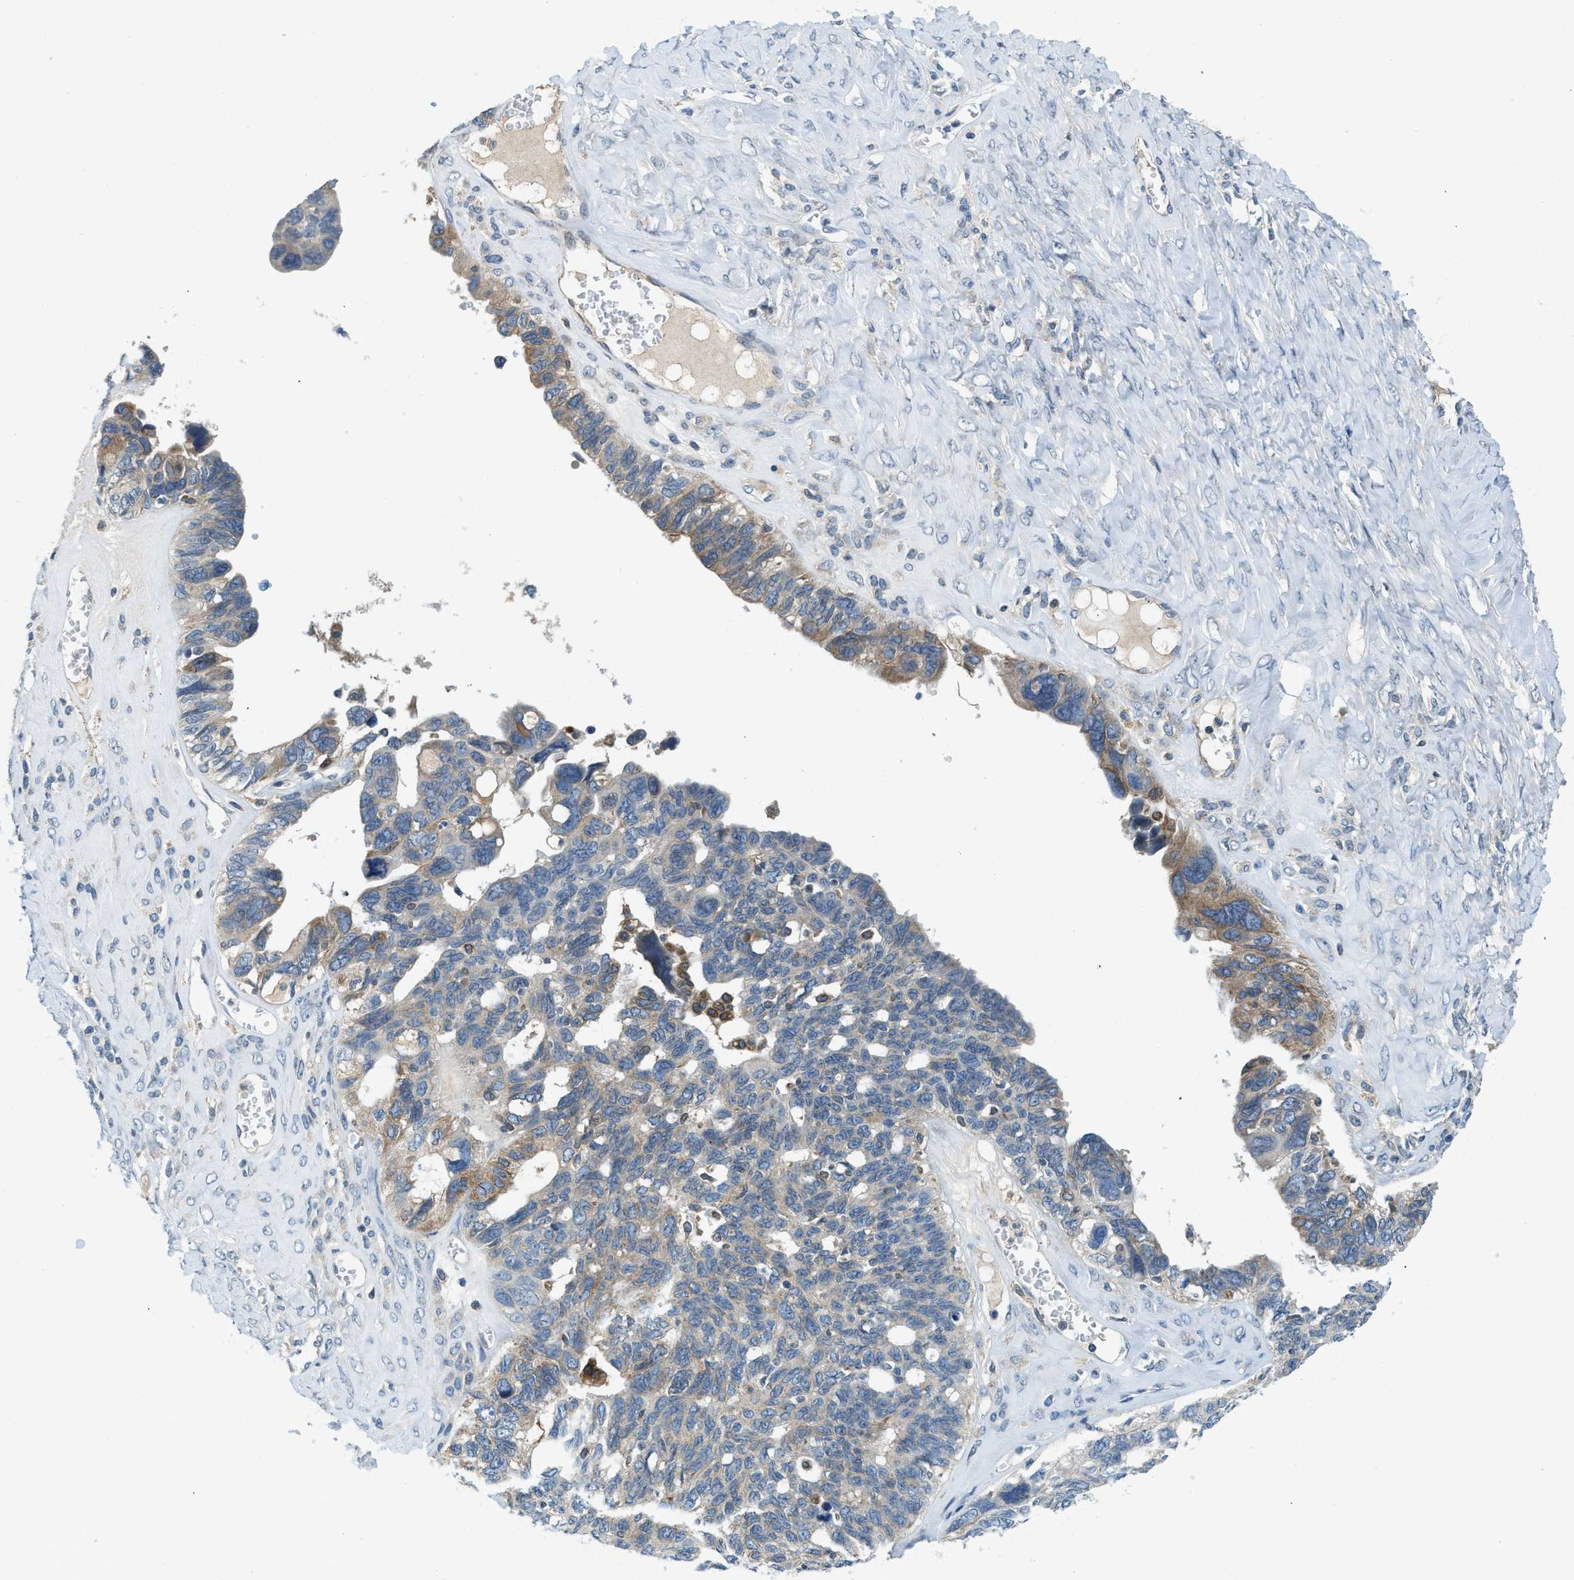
{"staining": {"intensity": "moderate", "quantity": "25%-75%", "location": "cytoplasmic/membranous"}, "tissue": "ovarian cancer", "cell_type": "Tumor cells", "image_type": "cancer", "snomed": [{"axis": "morphology", "description": "Cystadenocarcinoma, serous, NOS"}, {"axis": "topography", "description": "Ovary"}], "caption": "Immunohistochemical staining of serous cystadenocarcinoma (ovarian) shows medium levels of moderate cytoplasmic/membranous protein positivity in about 25%-75% of tumor cells. (DAB IHC, brown staining for protein, blue staining for nuclei).", "gene": "BCAP31", "patient": {"sex": "female", "age": 79}}